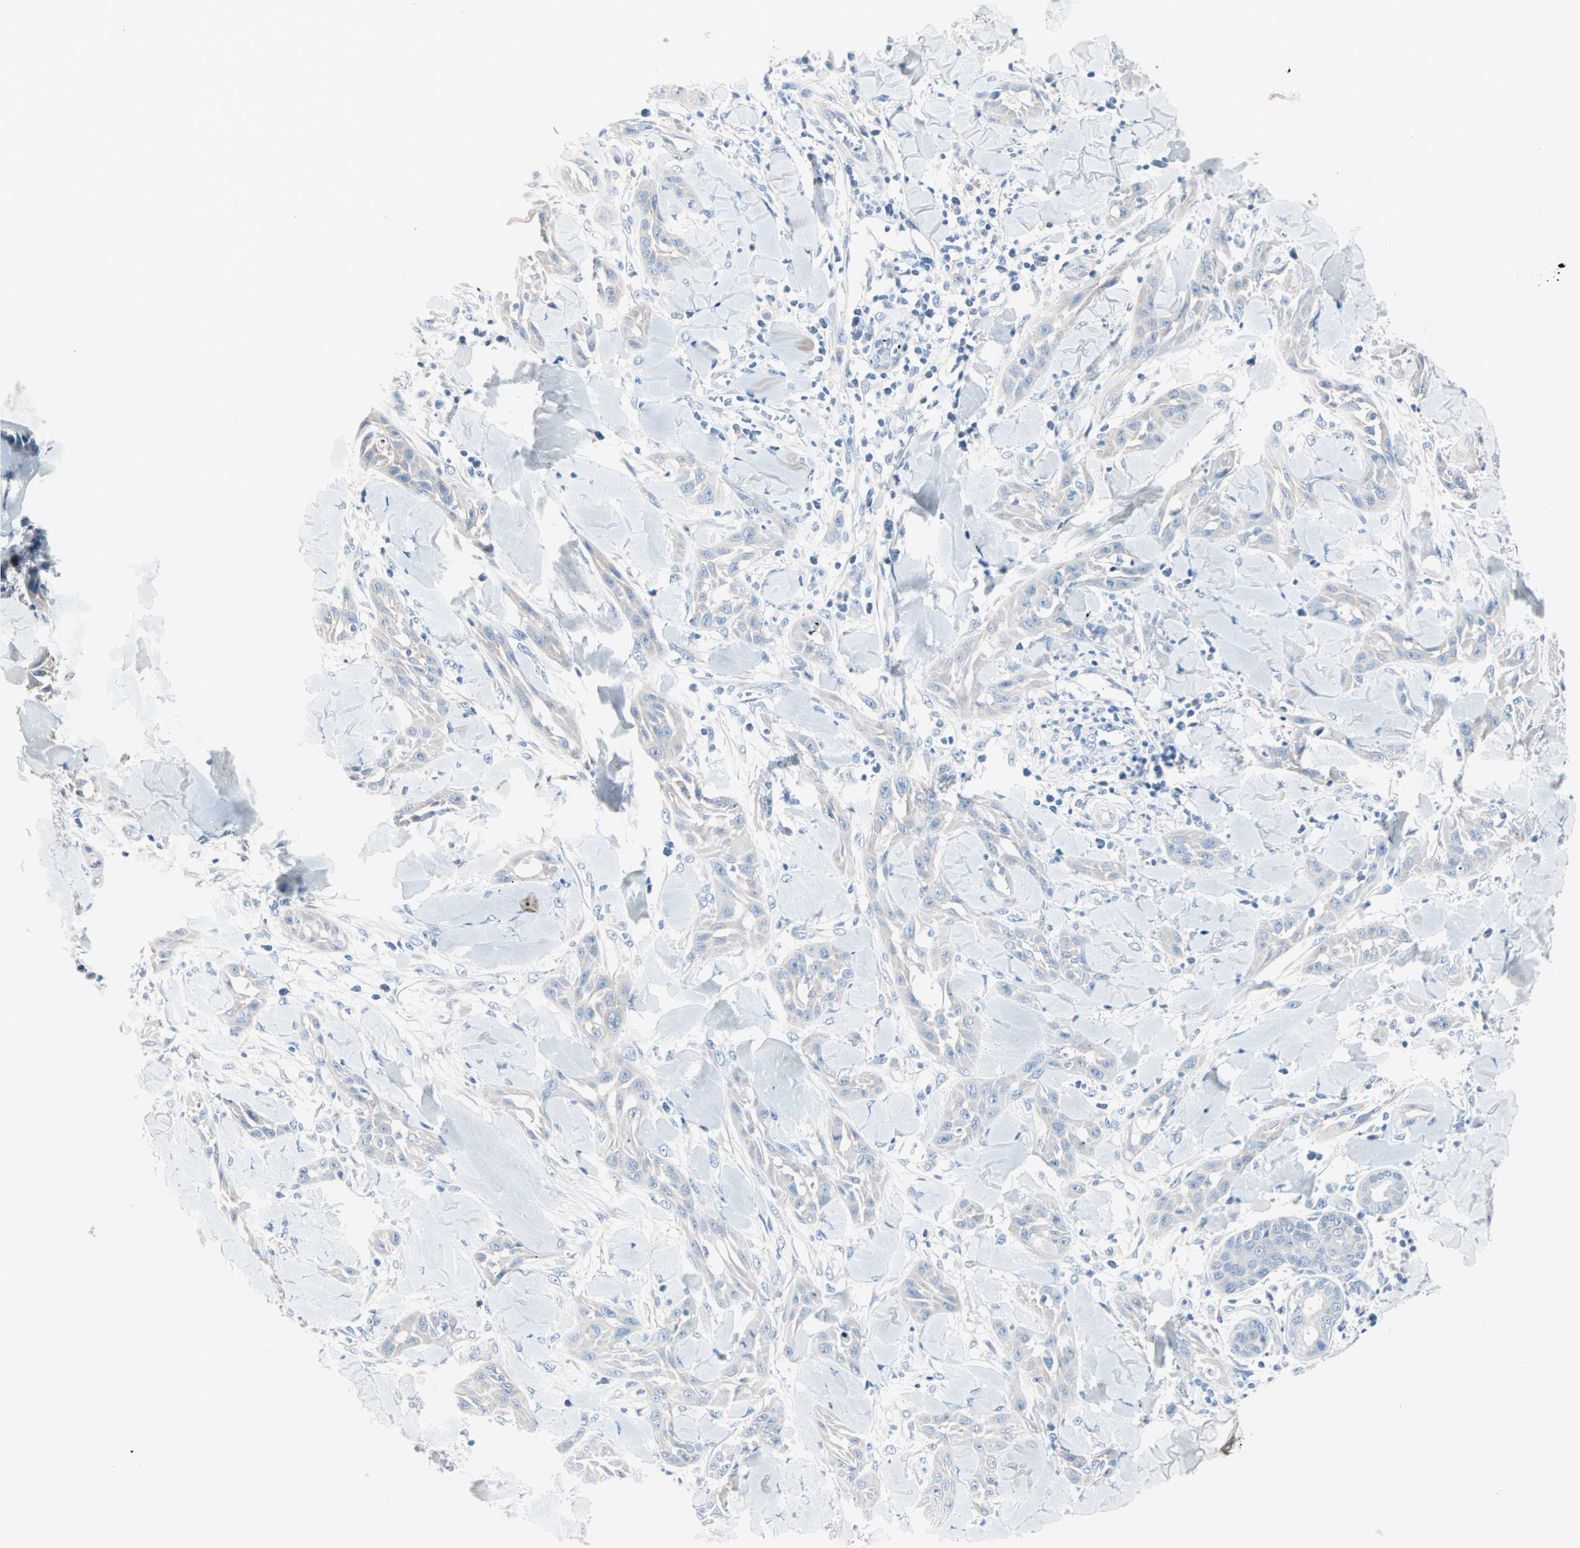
{"staining": {"intensity": "negative", "quantity": "none", "location": "none"}, "tissue": "skin cancer", "cell_type": "Tumor cells", "image_type": "cancer", "snomed": [{"axis": "morphology", "description": "Squamous cell carcinoma, NOS"}, {"axis": "topography", "description": "Skin"}], "caption": "This is a micrograph of IHC staining of skin cancer, which shows no staining in tumor cells.", "gene": "NEFH", "patient": {"sex": "male", "age": 24}}